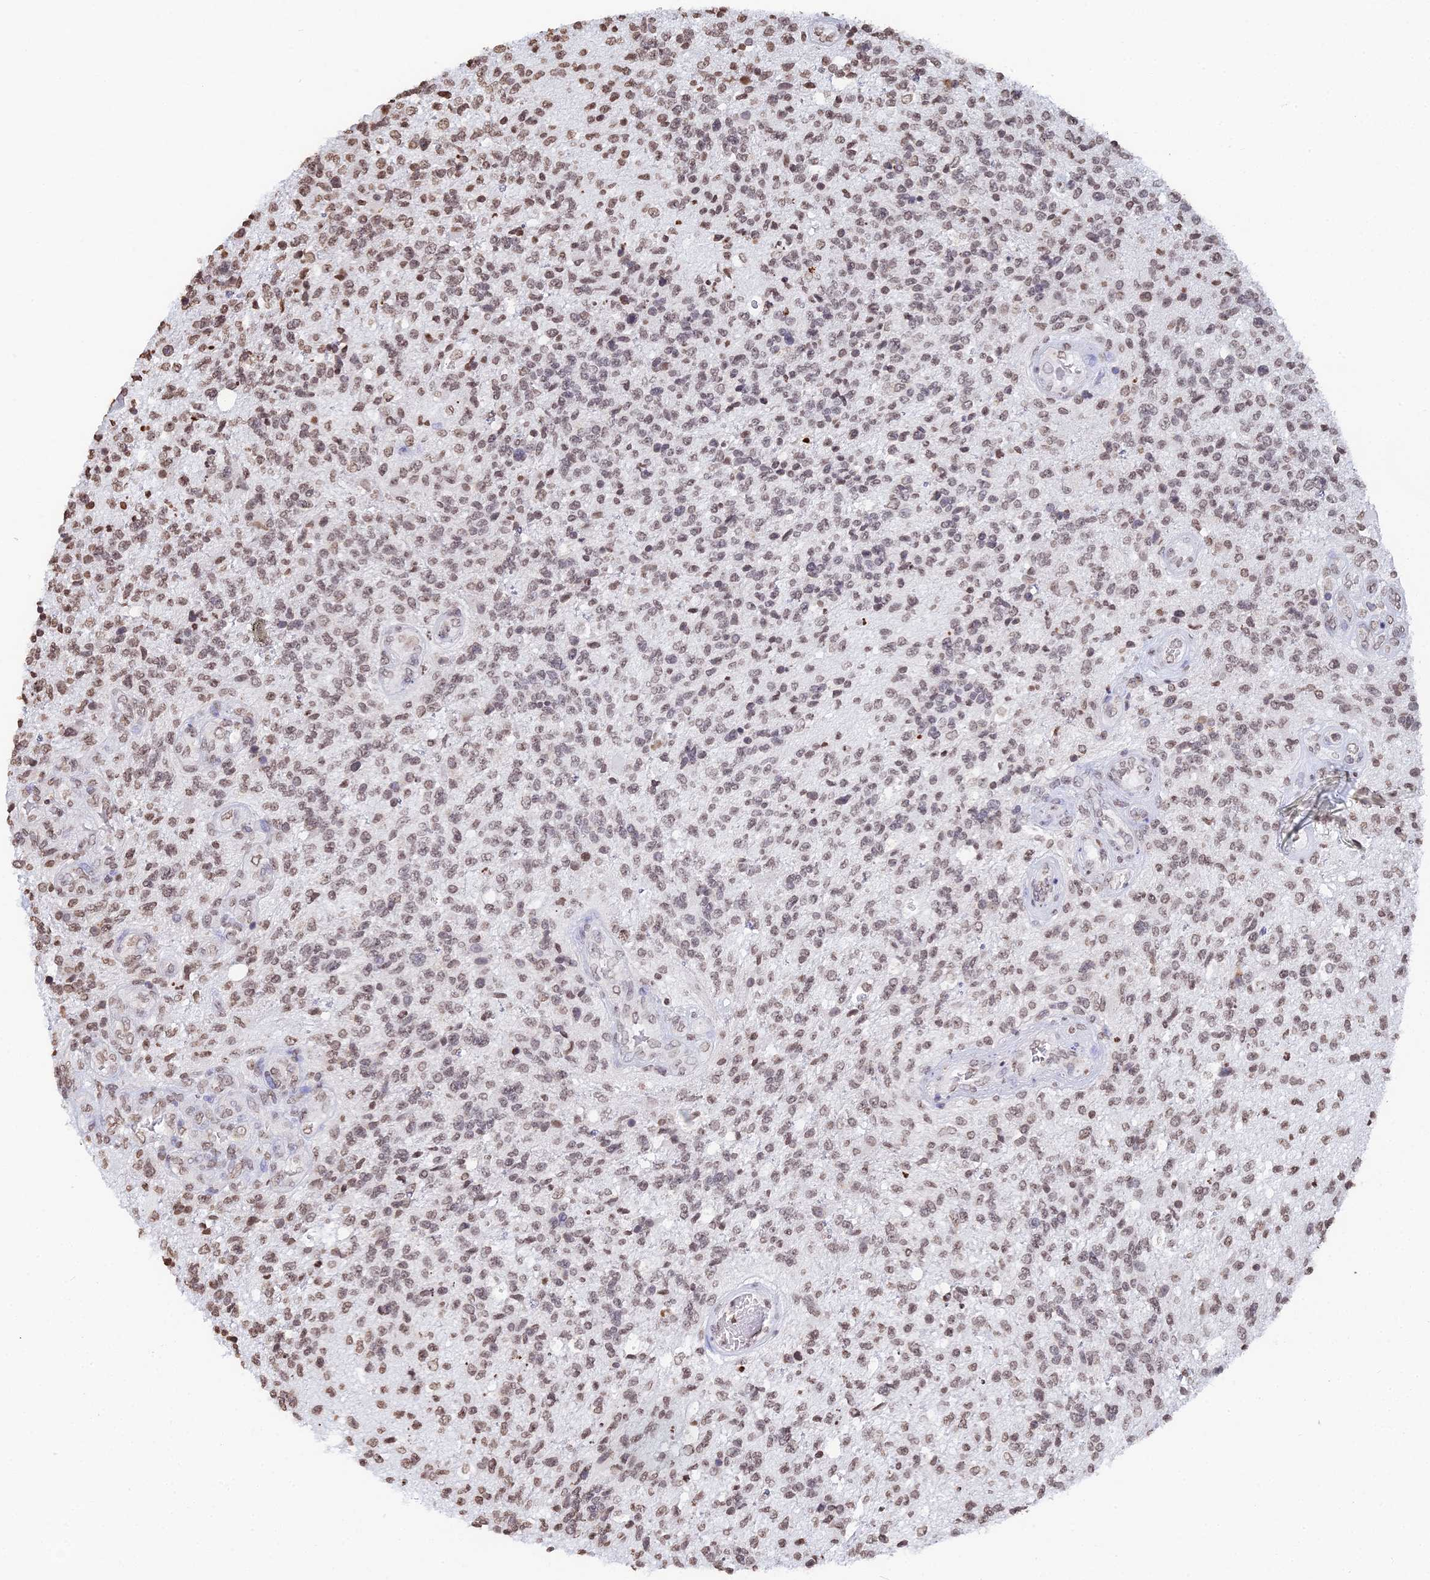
{"staining": {"intensity": "moderate", "quantity": "<25%", "location": "nuclear"}, "tissue": "glioma", "cell_type": "Tumor cells", "image_type": "cancer", "snomed": [{"axis": "morphology", "description": "Glioma, malignant, High grade"}, {"axis": "topography", "description": "Brain"}], "caption": "Malignant glioma (high-grade) stained with a protein marker shows moderate staining in tumor cells.", "gene": "GBP3", "patient": {"sex": "male", "age": 56}}